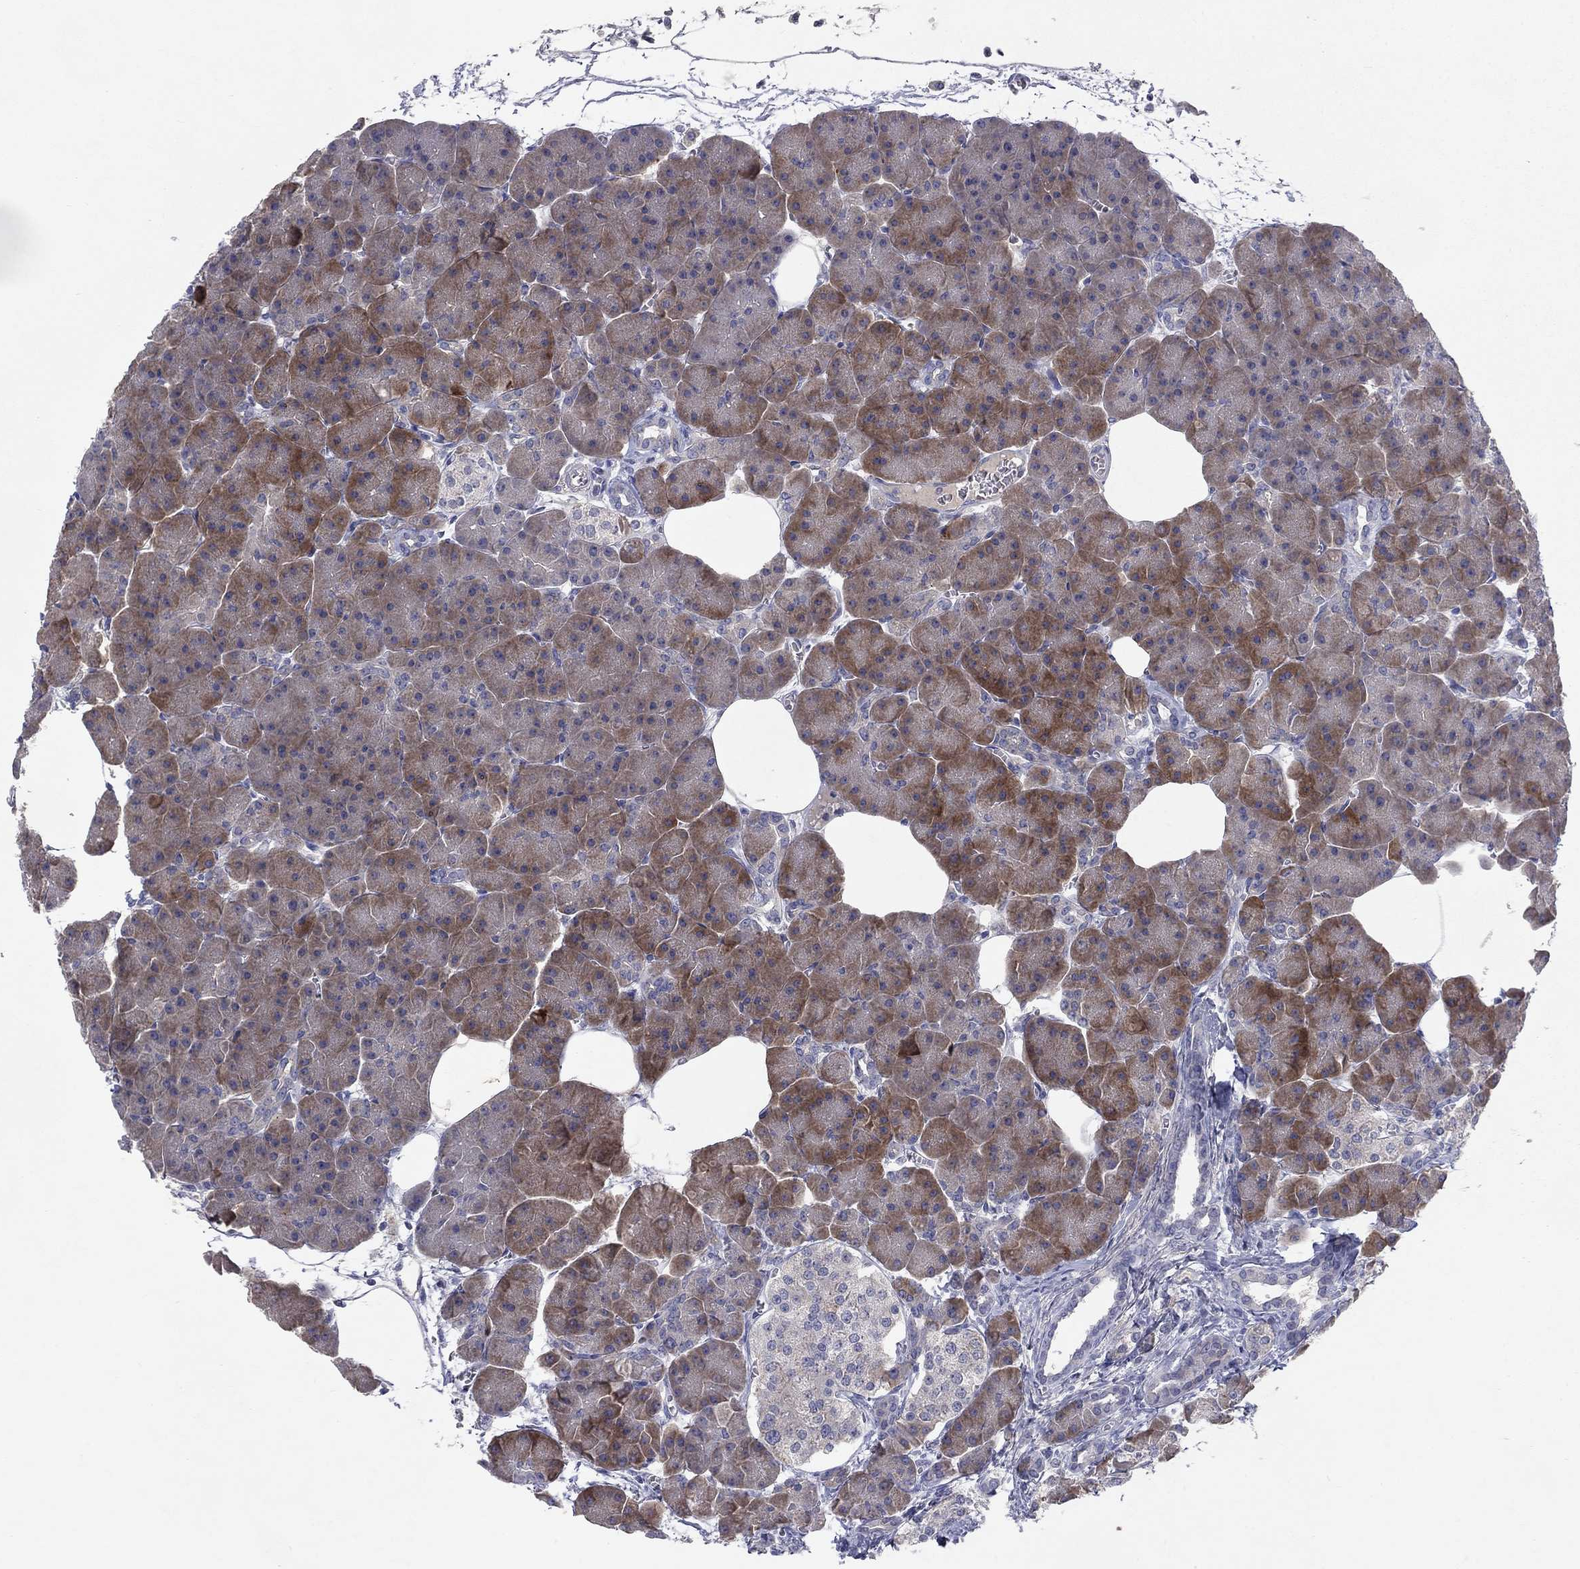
{"staining": {"intensity": "moderate", "quantity": "<25%", "location": "cytoplasmic/membranous"}, "tissue": "pancreas", "cell_type": "Exocrine glandular cells", "image_type": "normal", "snomed": [{"axis": "morphology", "description": "Normal tissue, NOS"}, {"axis": "topography", "description": "Adipose tissue"}, {"axis": "topography", "description": "Pancreas"}, {"axis": "topography", "description": "Peripheral nerve tissue"}], "caption": "IHC of benign human pancreas shows low levels of moderate cytoplasmic/membranous expression in about <25% of exocrine glandular cells.", "gene": "CACNA1A", "patient": {"sex": "female", "age": 58}}